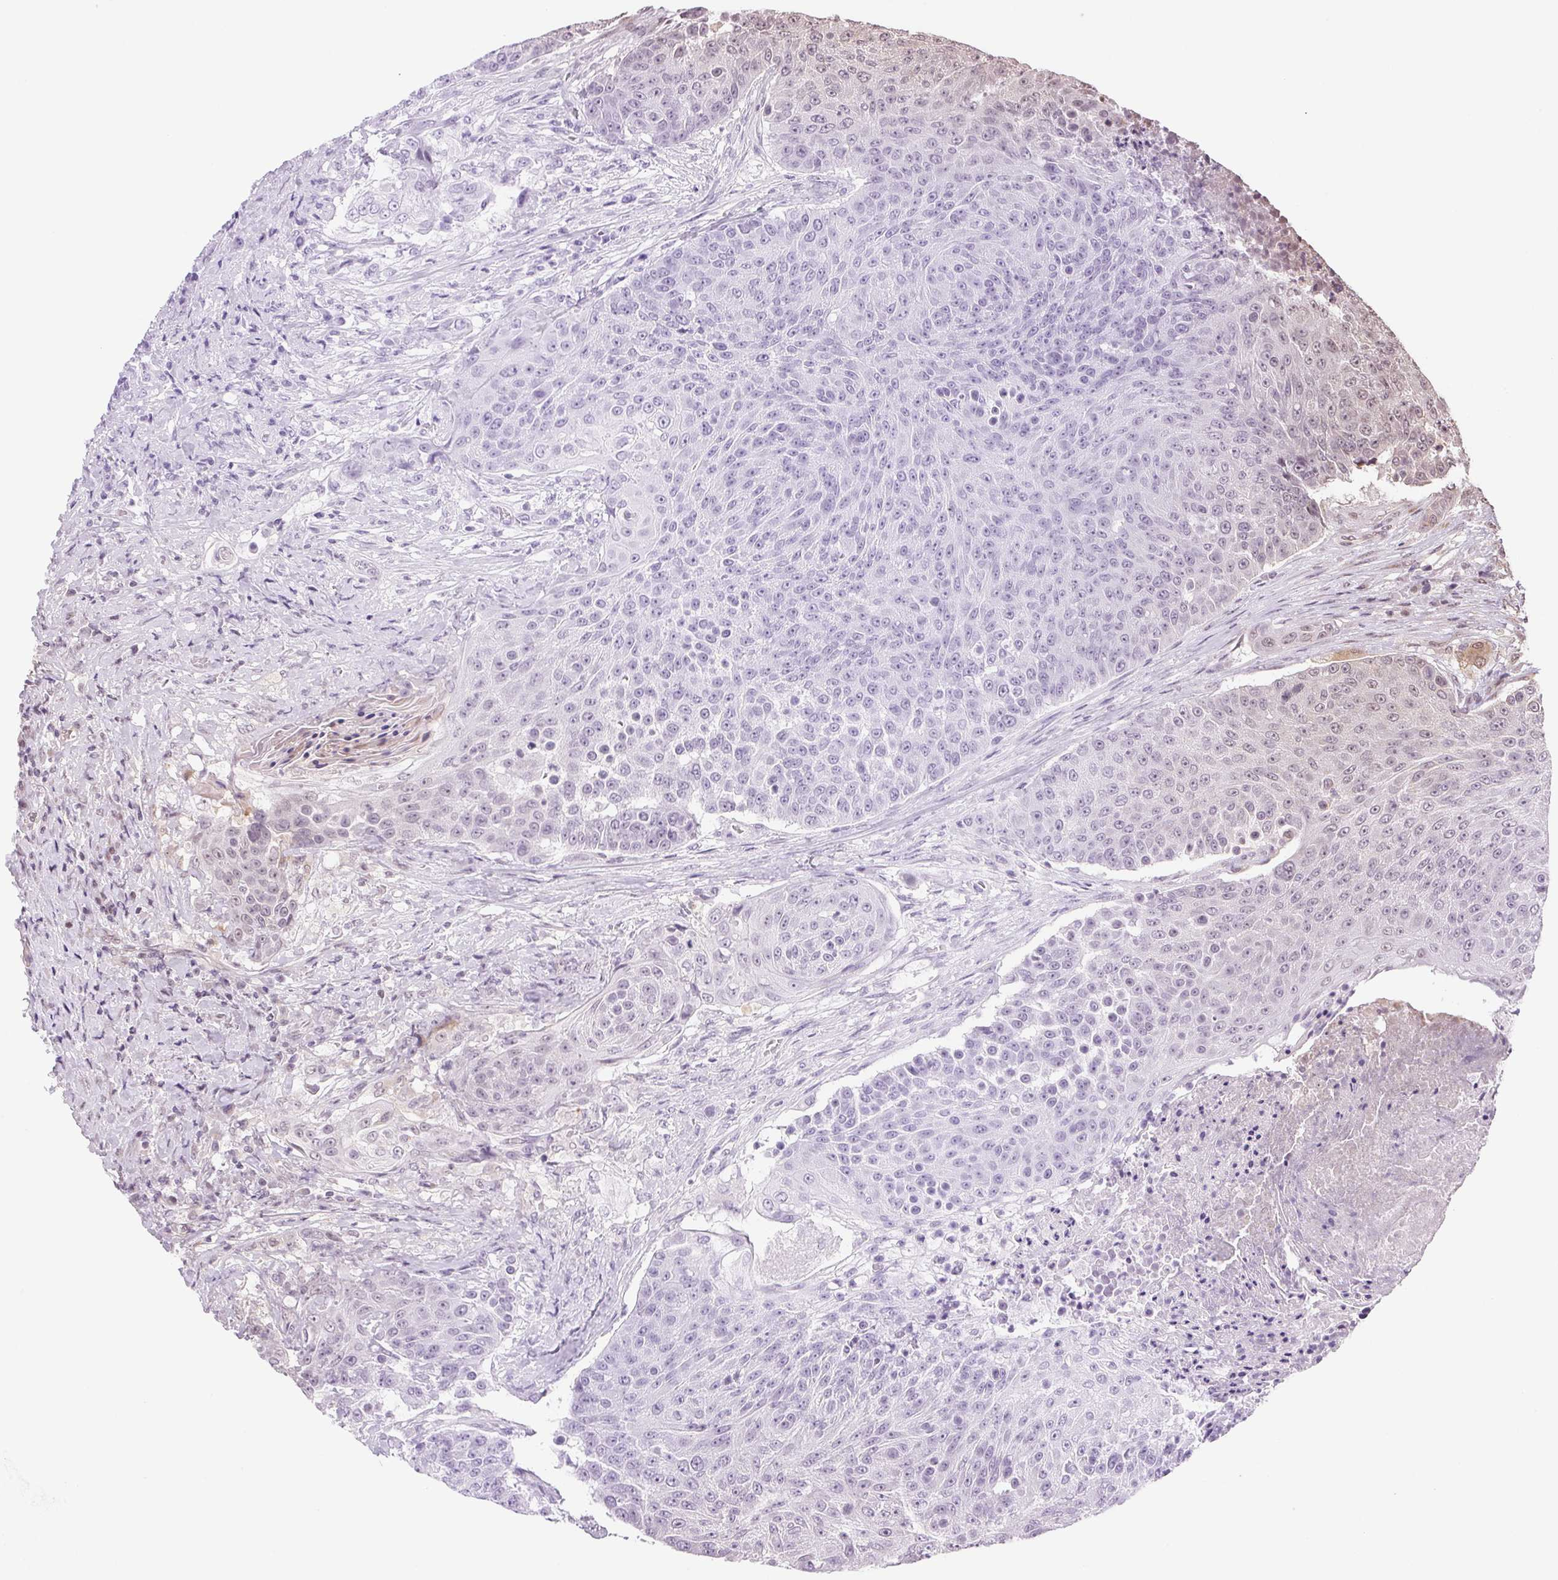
{"staining": {"intensity": "weak", "quantity": "25%-75%", "location": "nuclear"}, "tissue": "urothelial cancer", "cell_type": "Tumor cells", "image_type": "cancer", "snomed": [{"axis": "morphology", "description": "Urothelial carcinoma, High grade"}, {"axis": "topography", "description": "Urinary bladder"}], "caption": "The image displays staining of high-grade urothelial carcinoma, revealing weak nuclear protein positivity (brown color) within tumor cells. (brown staining indicates protein expression, while blue staining denotes nuclei).", "gene": "GRHL3", "patient": {"sex": "female", "age": 63}}